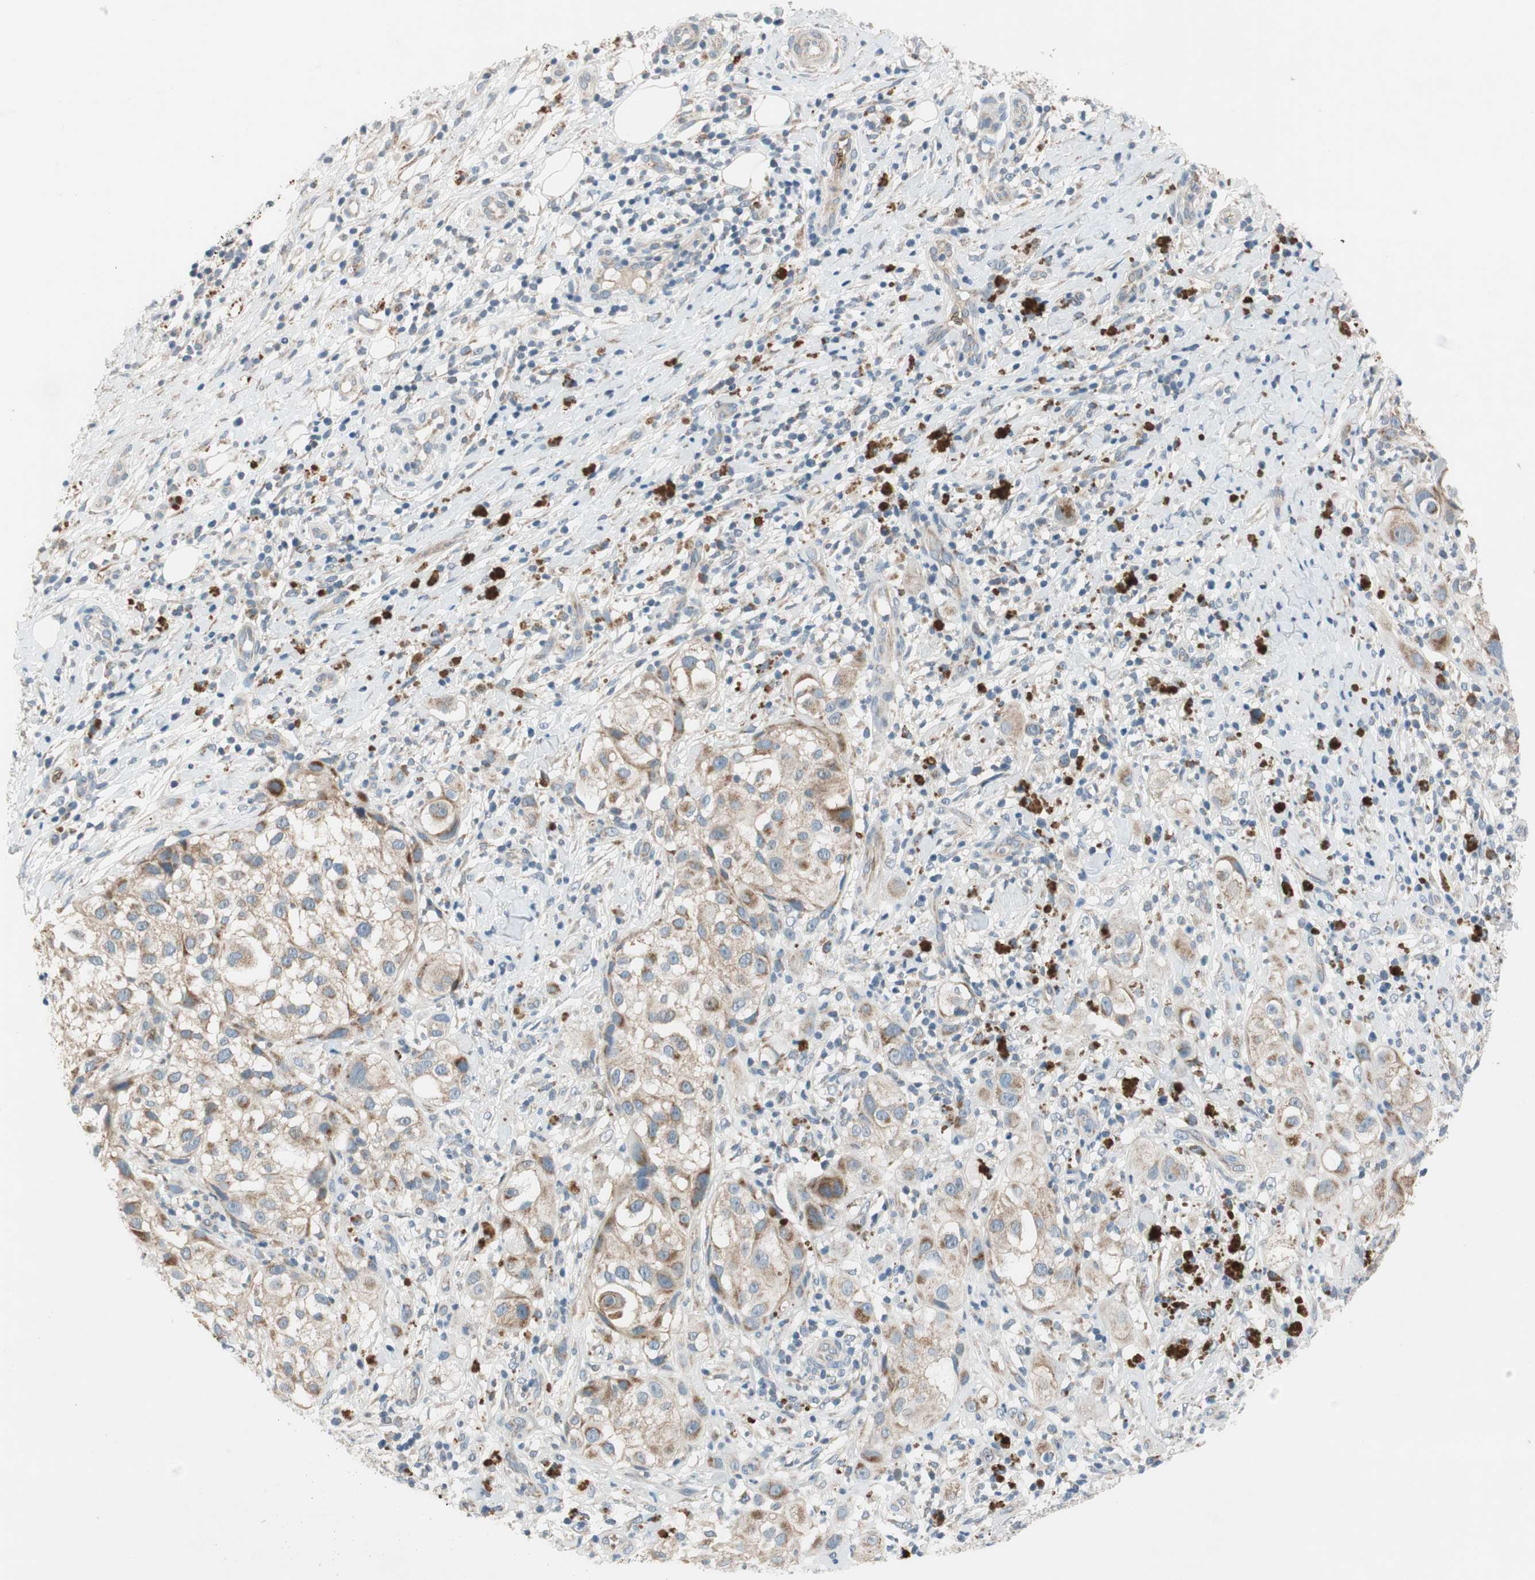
{"staining": {"intensity": "moderate", "quantity": "25%-75%", "location": "cytoplasmic/membranous"}, "tissue": "melanoma", "cell_type": "Tumor cells", "image_type": "cancer", "snomed": [{"axis": "morphology", "description": "Necrosis, NOS"}, {"axis": "morphology", "description": "Malignant melanoma, NOS"}, {"axis": "topography", "description": "Skin"}], "caption": "This photomicrograph demonstrates IHC staining of human malignant melanoma, with medium moderate cytoplasmic/membranous staining in approximately 25%-75% of tumor cells.", "gene": "GYPC", "patient": {"sex": "female", "age": 87}}